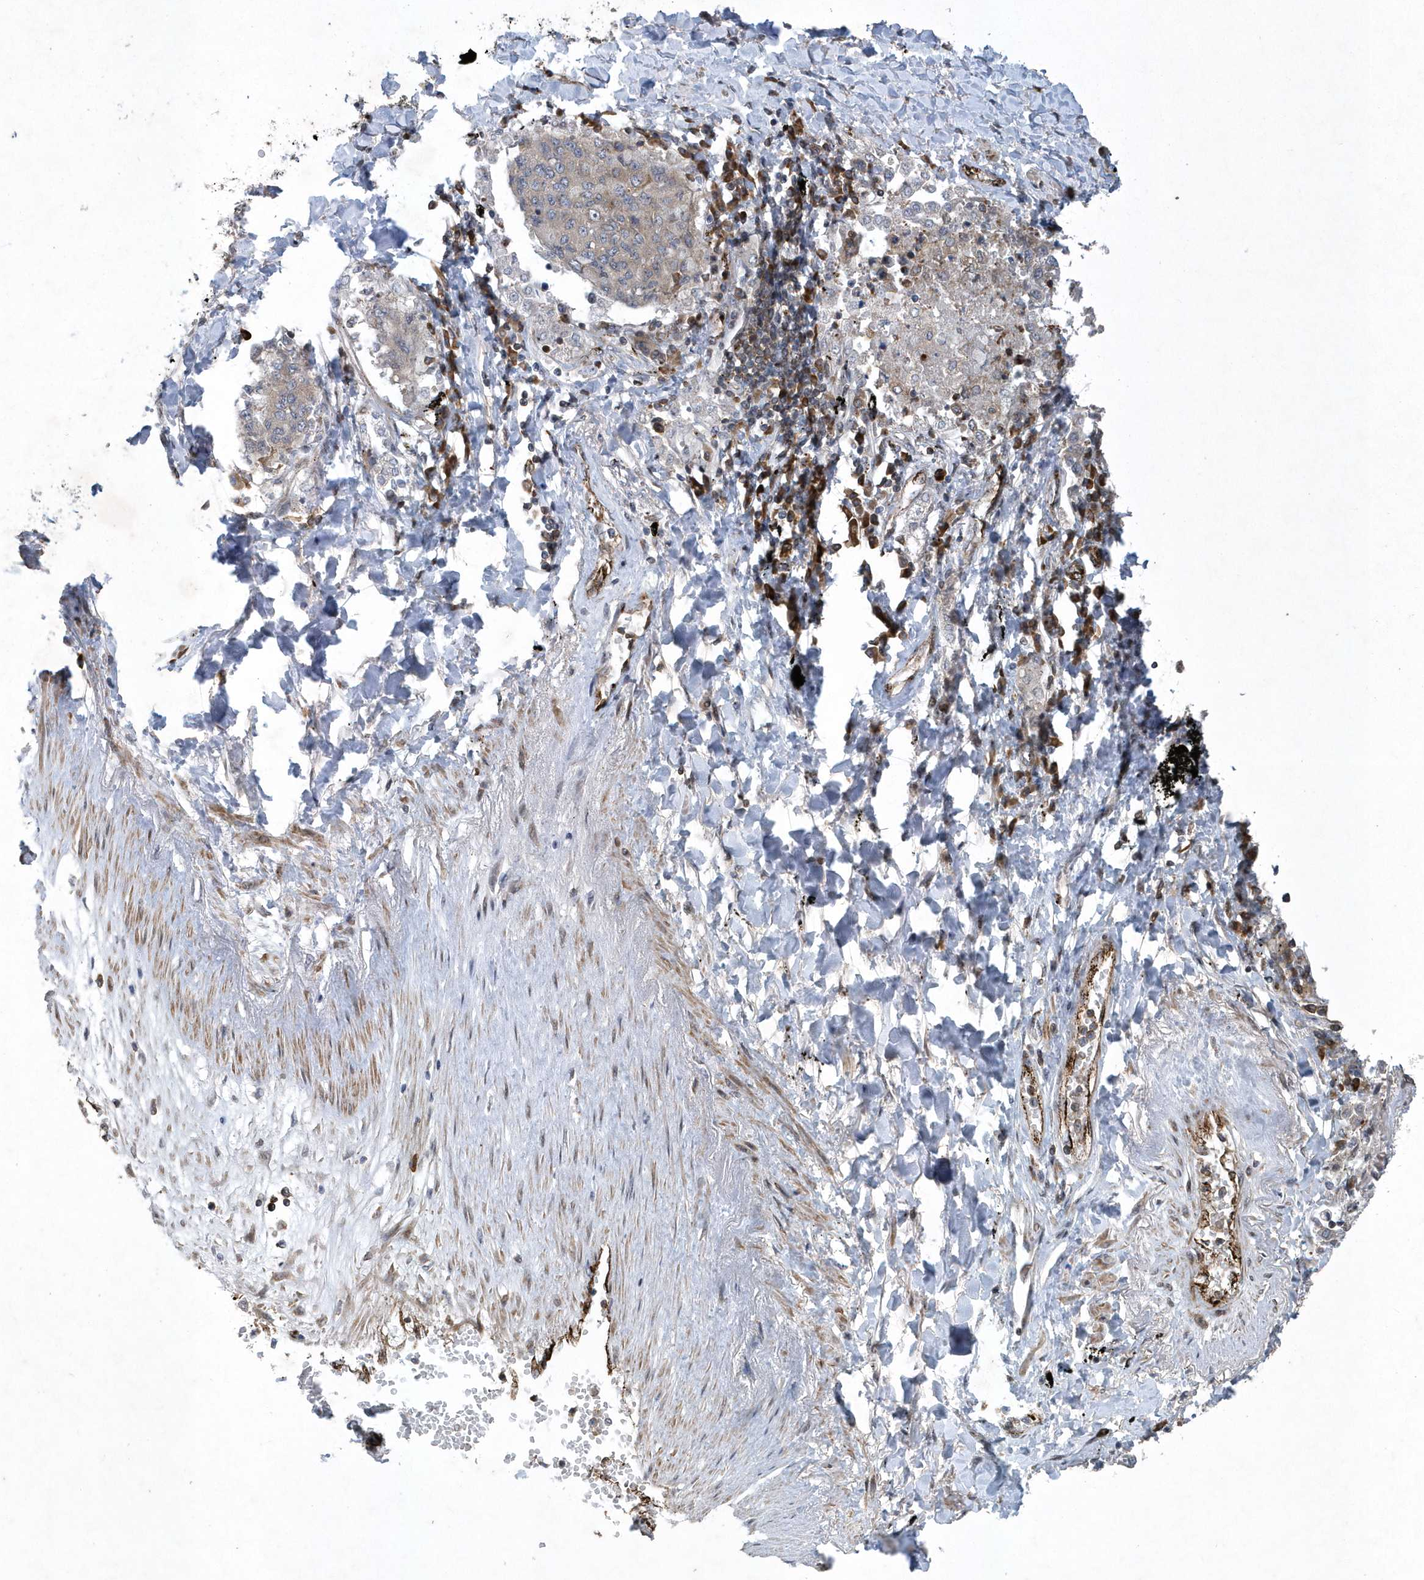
{"staining": {"intensity": "negative", "quantity": "none", "location": "none"}, "tissue": "lung cancer", "cell_type": "Tumor cells", "image_type": "cancer", "snomed": [{"axis": "morphology", "description": "Squamous cell carcinoma, NOS"}, {"axis": "topography", "description": "Lung"}], "caption": "Immunohistochemistry (IHC) micrograph of neoplastic tissue: human lung squamous cell carcinoma stained with DAB exhibits no significant protein positivity in tumor cells.", "gene": "N4BP2", "patient": {"sex": "male", "age": 74}}